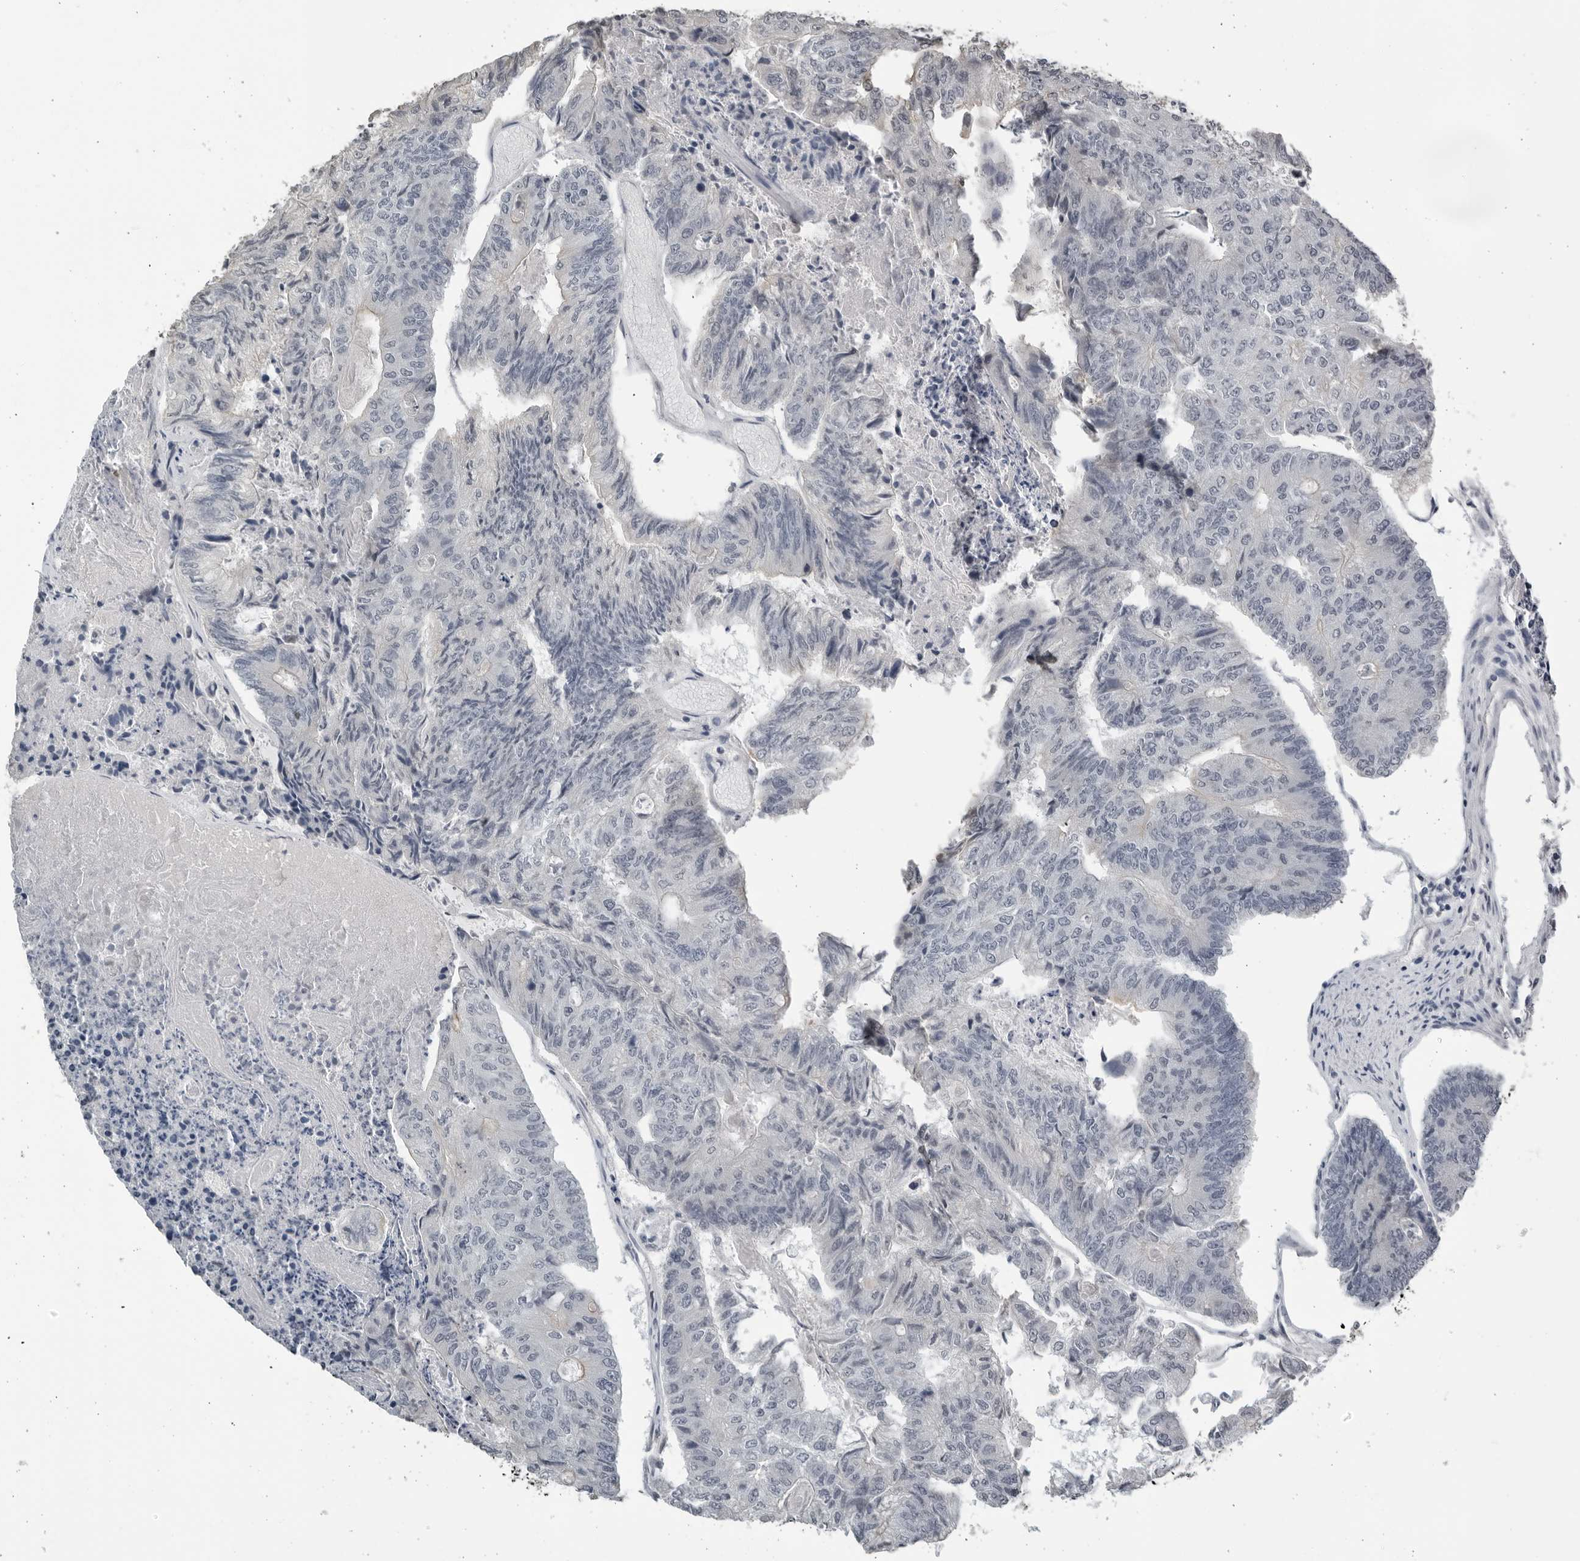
{"staining": {"intensity": "negative", "quantity": "none", "location": "none"}, "tissue": "colorectal cancer", "cell_type": "Tumor cells", "image_type": "cancer", "snomed": [{"axis": "morphology", "description": "Adenocarcinoma, NOS"}, {"axis": "topography", "description": "Colon"}], "caption": "The micrograph exhibits no significant expression in tumor cells of colorectal cancer (adenocarcinoma).", "gene": "PRRX2", "patient": {"sex": "female", "age": 67}}